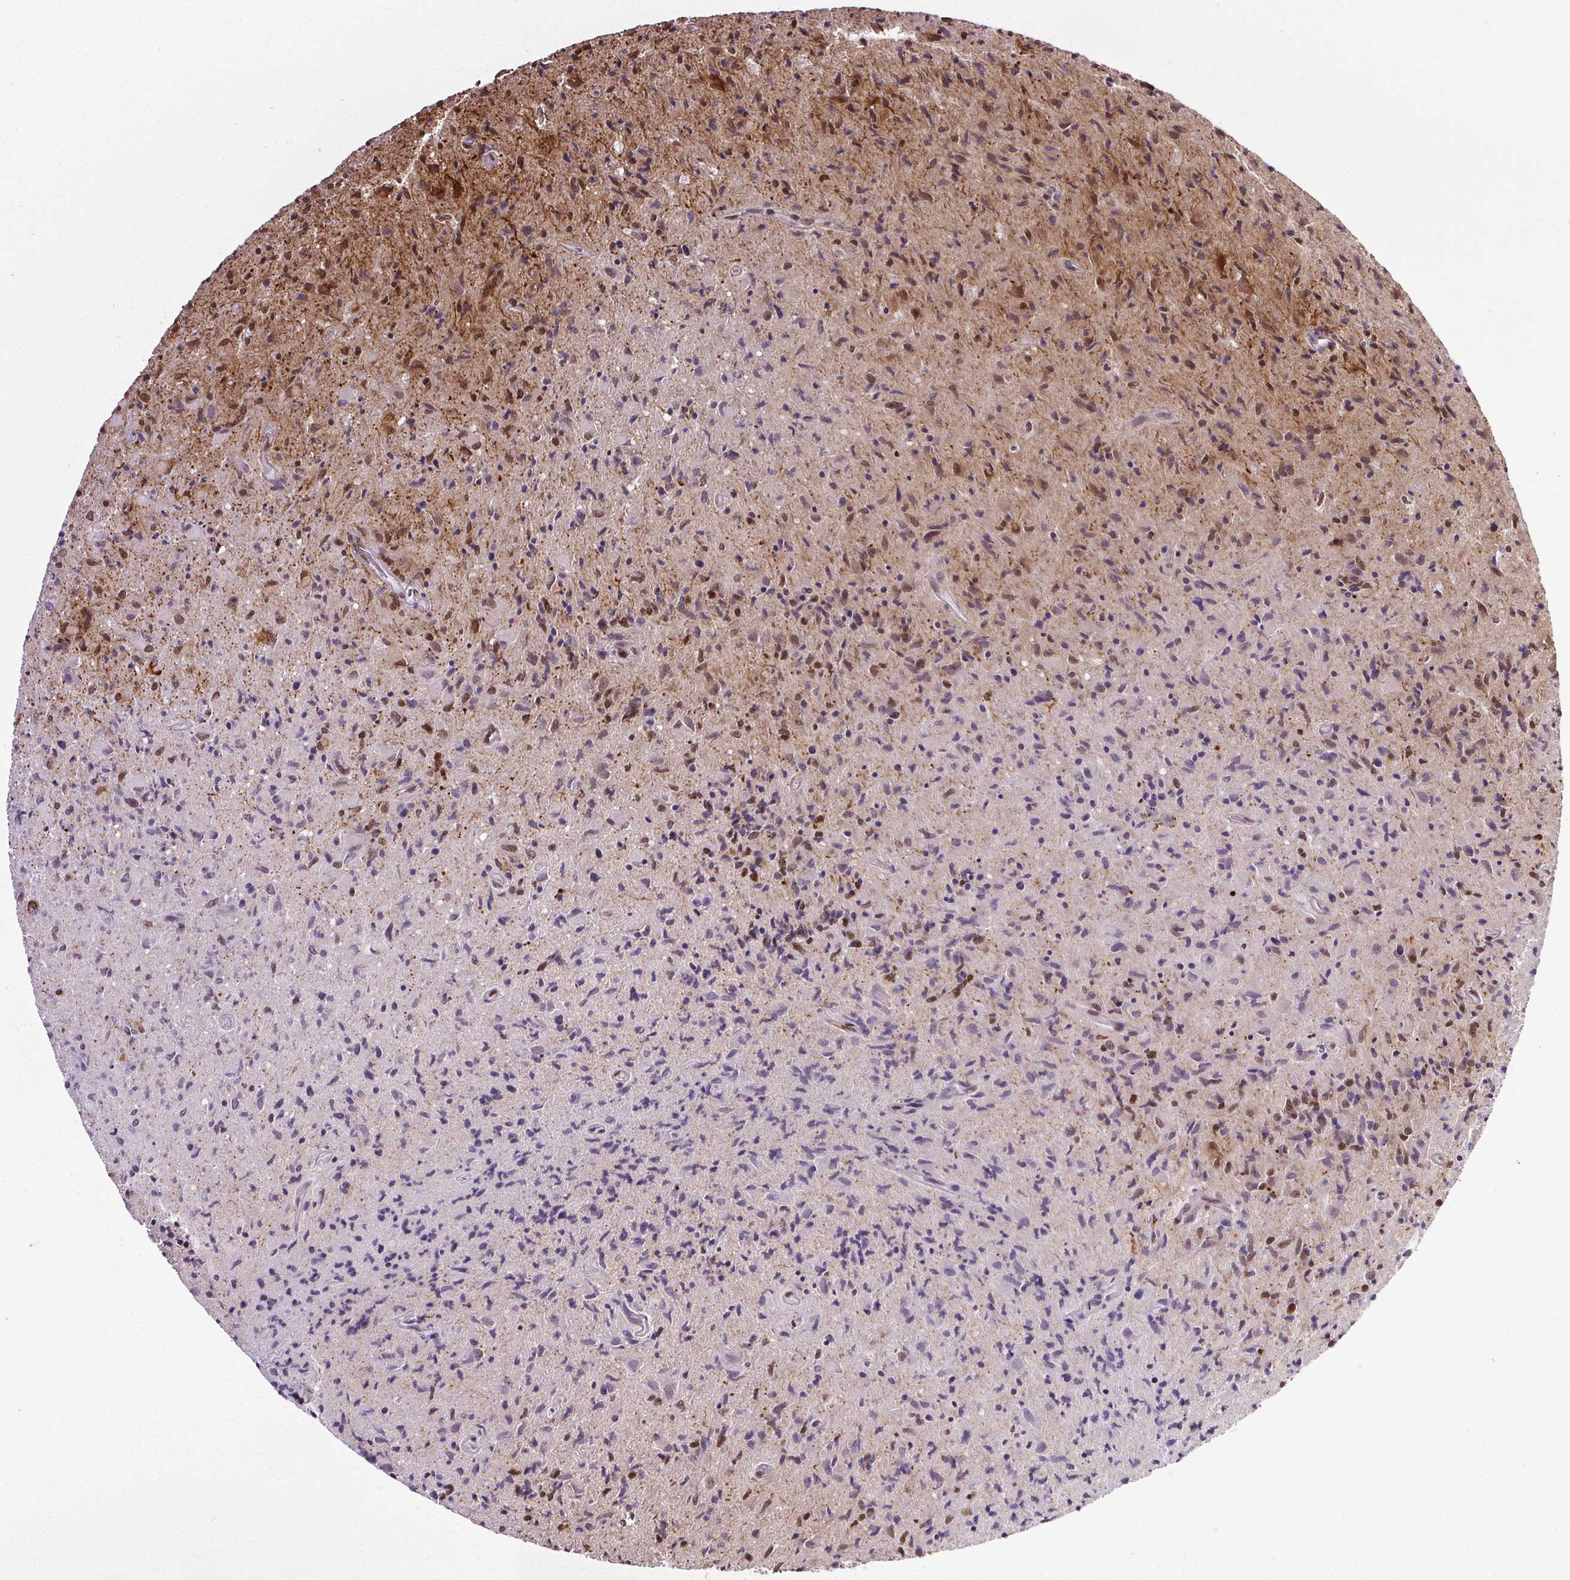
{"staining": {"intensity": "moderate", "quantity": "<25%", "location": "nuclear"}, "tissue": "glioma", "cell_type": "Tumor cells", "image_type": "cancer", "snomed": [{"axis": "morphology", "description": "Glioma, malignant, High grade"}, {"axis": "topography", "description": "Brain"}], "caption": "The image displays staining of malignant glioma (high-grade), revealing moderate nuclear protein expression (brown color) within tumor cells. (brown staining indicates protein expression, while blue staining denotes nuclei).", "gene": "GP6", "patient": {"sex": "male", "age": 54}}